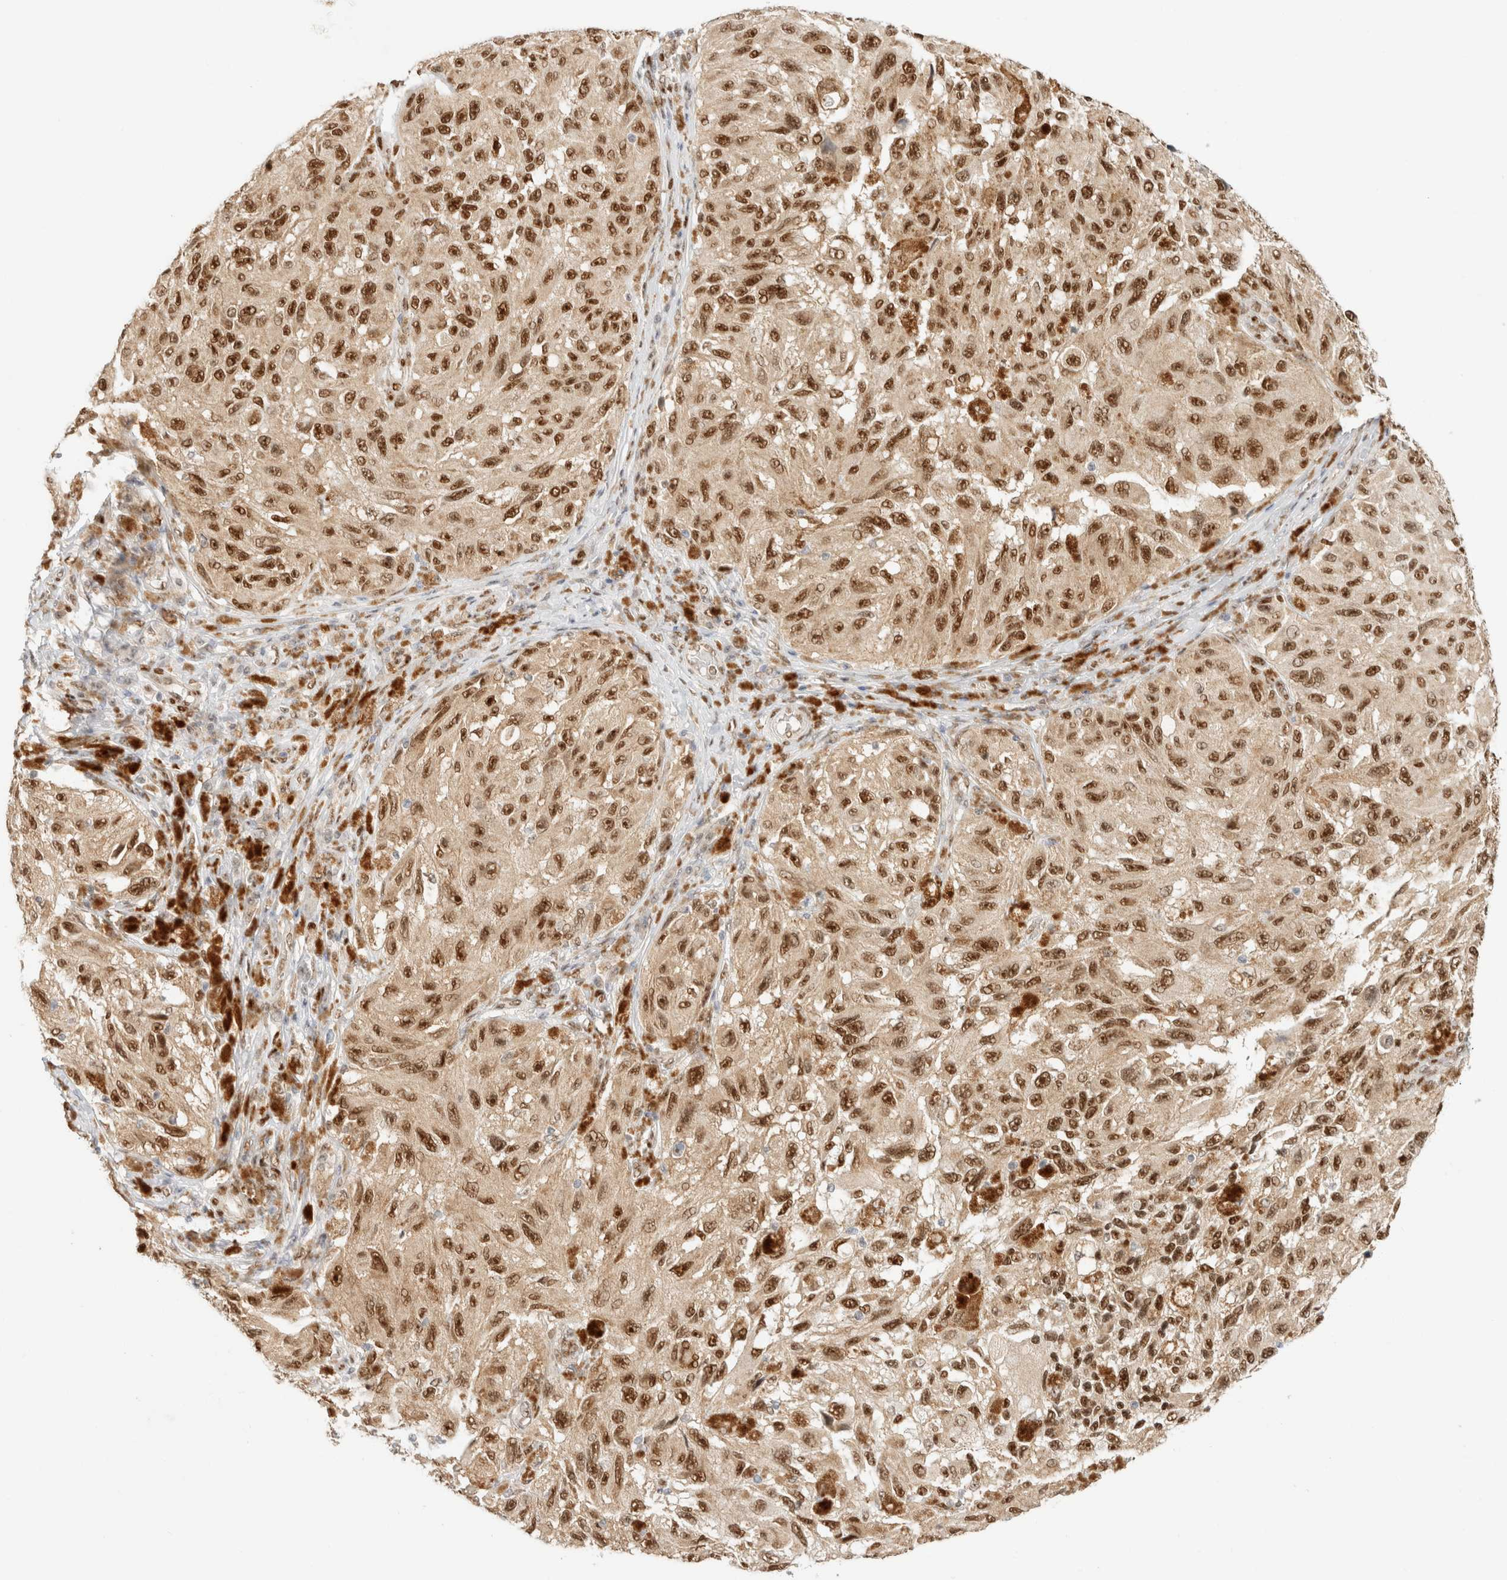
{"staining": {"intensity": "strong", "quantity": ">75%", "location": "nuclear"}, "tissue": "melanoma", "cell_type": "Tumor cells", "image_type": "cancer", "snomed": [{"axis": "morphology", "description": "Malignant melanoma, NOS"}, {"axis": "topography", "description": "Skin"}], "caption": "There is high levels of strong nuclear positivity in tumor cells of melanoma, as demonstrated by immunohistochemical staining (brown color).", "gene": "ZNF768", "patient": {"sex": "female", "age": 73}}